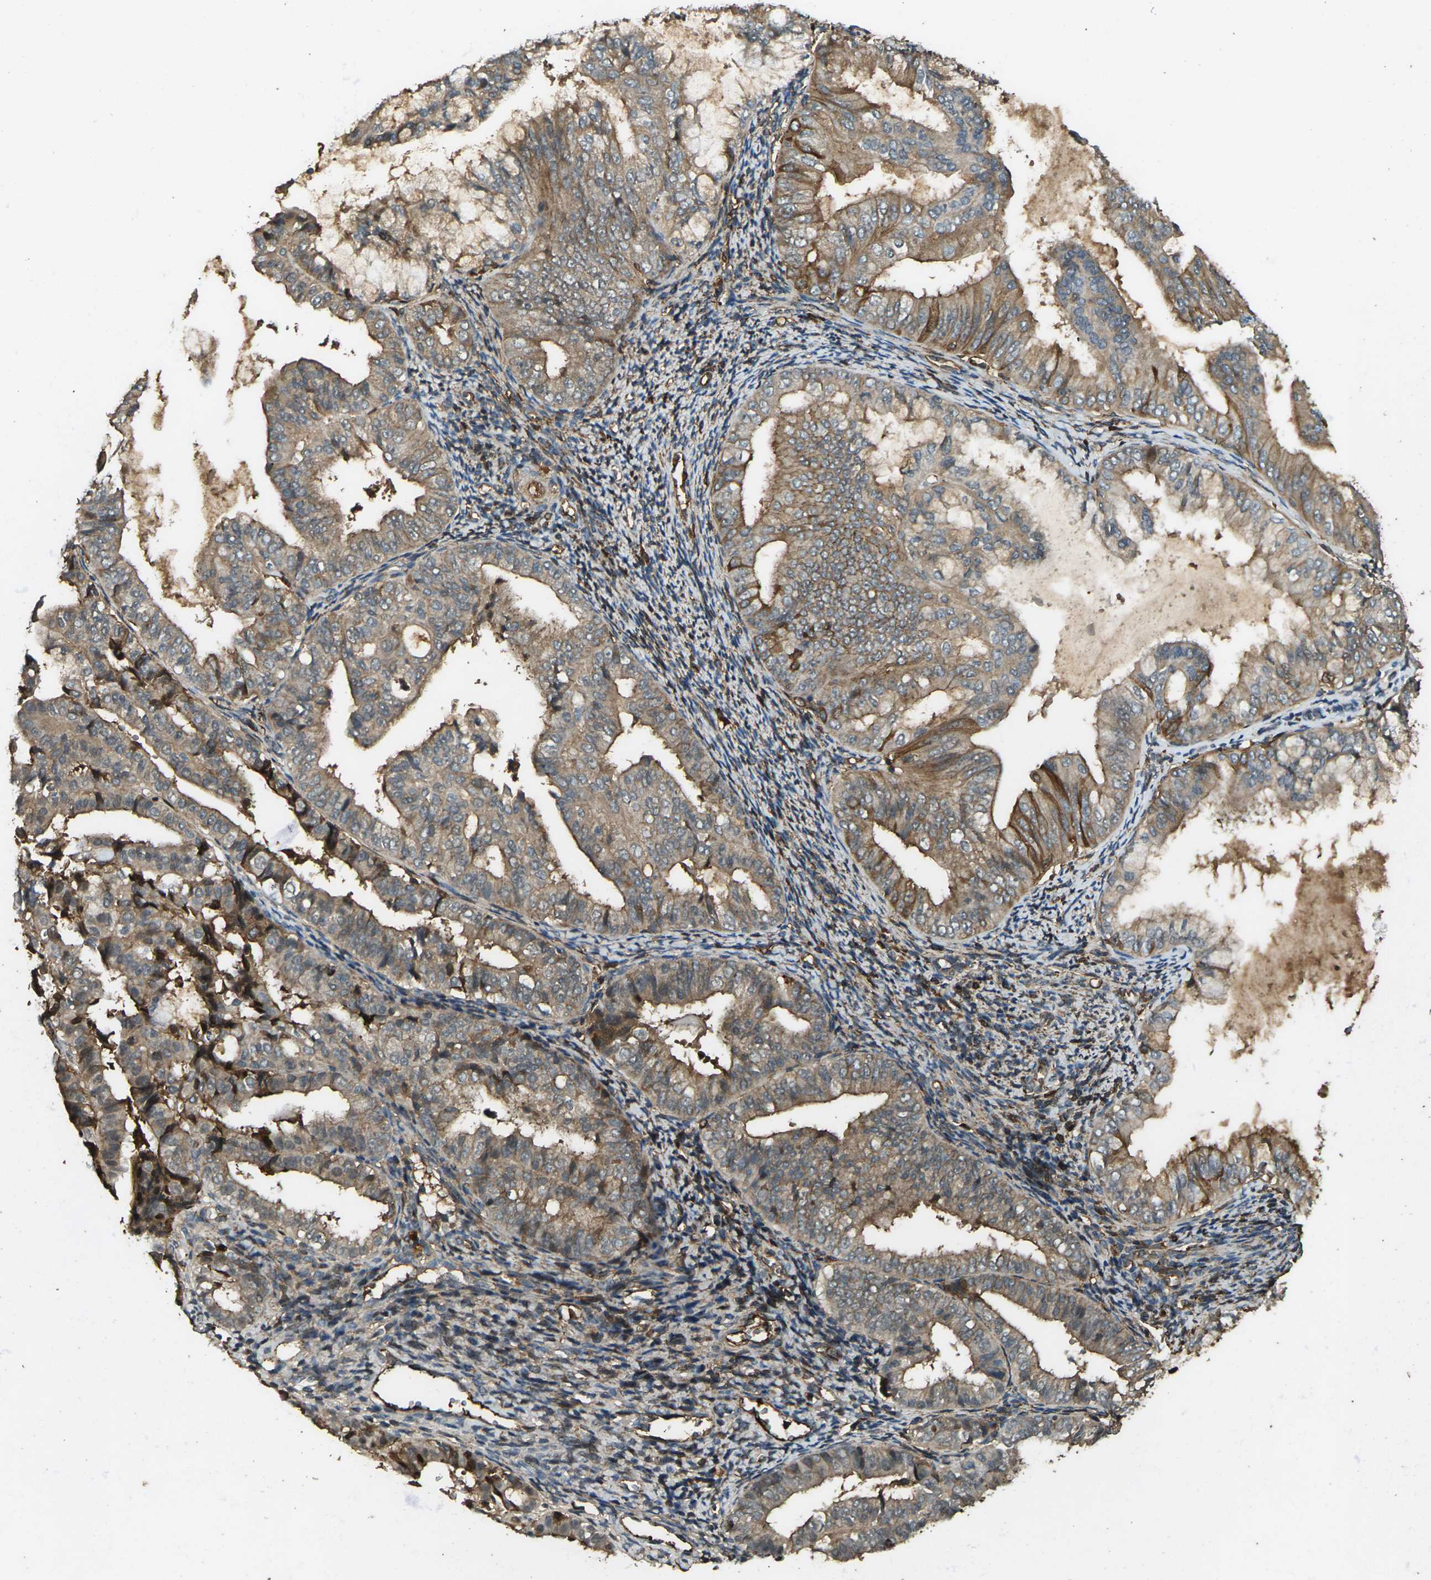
{"staining": {"intensity": "moderate", "quantity": "25%-75%", "location": "cytoplasmic/membranous"}, "tissue": "endometrial cancer", "cell_type": "Tumor cells", "image_type": "cancer", "snomed": [{"axis": "morphology", "description": "Adenocarcinoma, NOS"}, {"axis": "topography", "description": "Endometrium"}], "caption": "Protein expression analysis of human endometrial cancer (adenocarcinoma) reveals moderate cytoplasmic/membranous positivity in about 25%-75% of tumor cells. The protein of interest is shown in brown color, while the nuclei are stained blue.", "gene": "CYP1B1", "patient": {"sex": "female", "age": 63}}